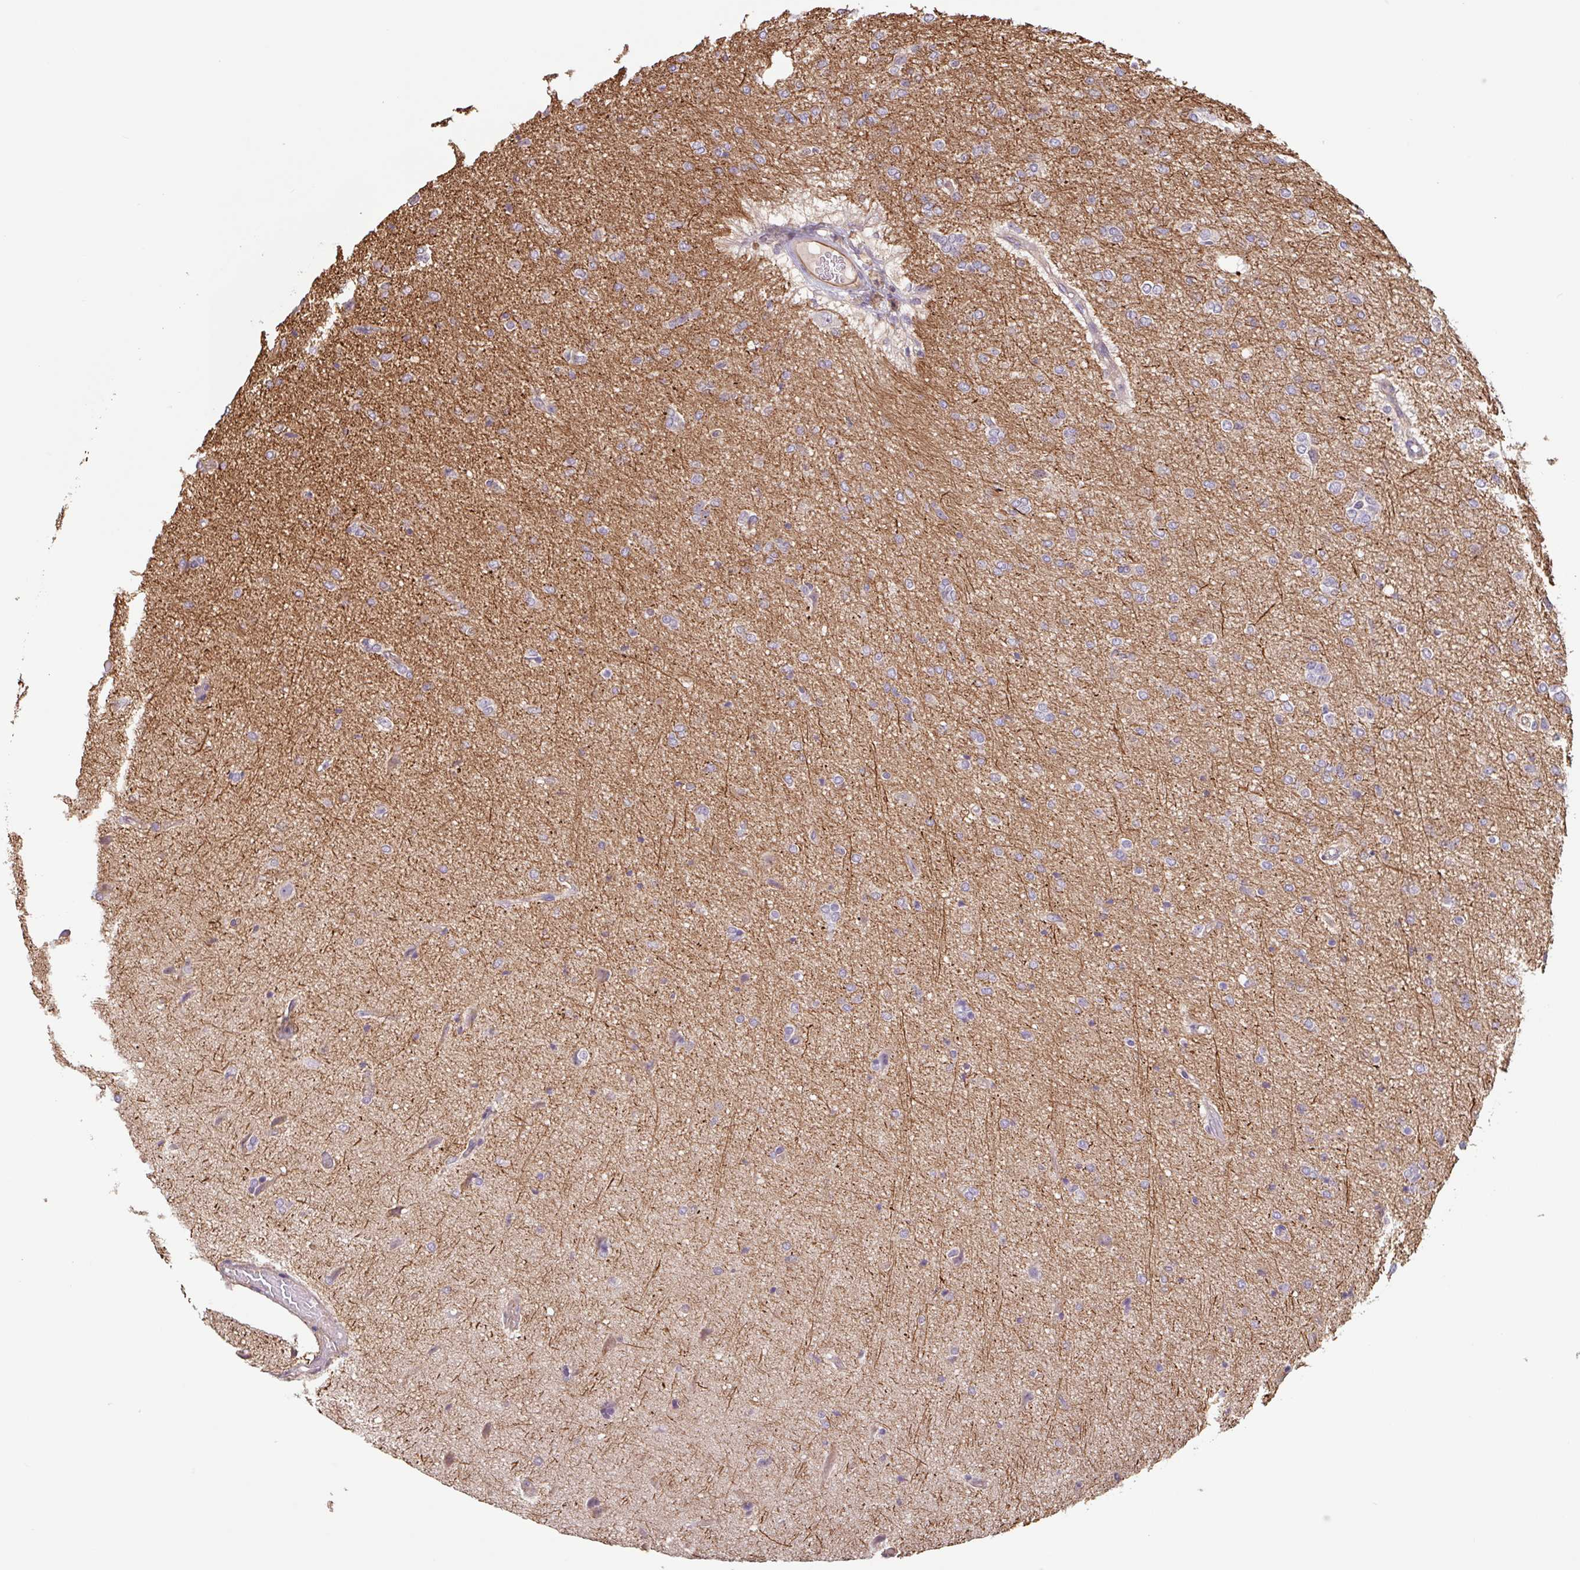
{"staining": {"intensity": "negative", "quantity": "none", "location": "none"}, "tissue": "glioma", "cell_type": "Tumor cells", "image_type": "cancer", "snomed": [{"axis": "morphology", "description": "Glioma, malignant, Low grade"}, {"axis": "topography", "description": "Brain"}], "caption": "There is no significant expression in tumor cells of malignant low-grade glioma. (Brightfield microscopy of DAB (3,3'-diaminobenzidine) IHC at high magnification).", "gene": "ZNF790", "patient": {"sex": "male", "age": 26}}